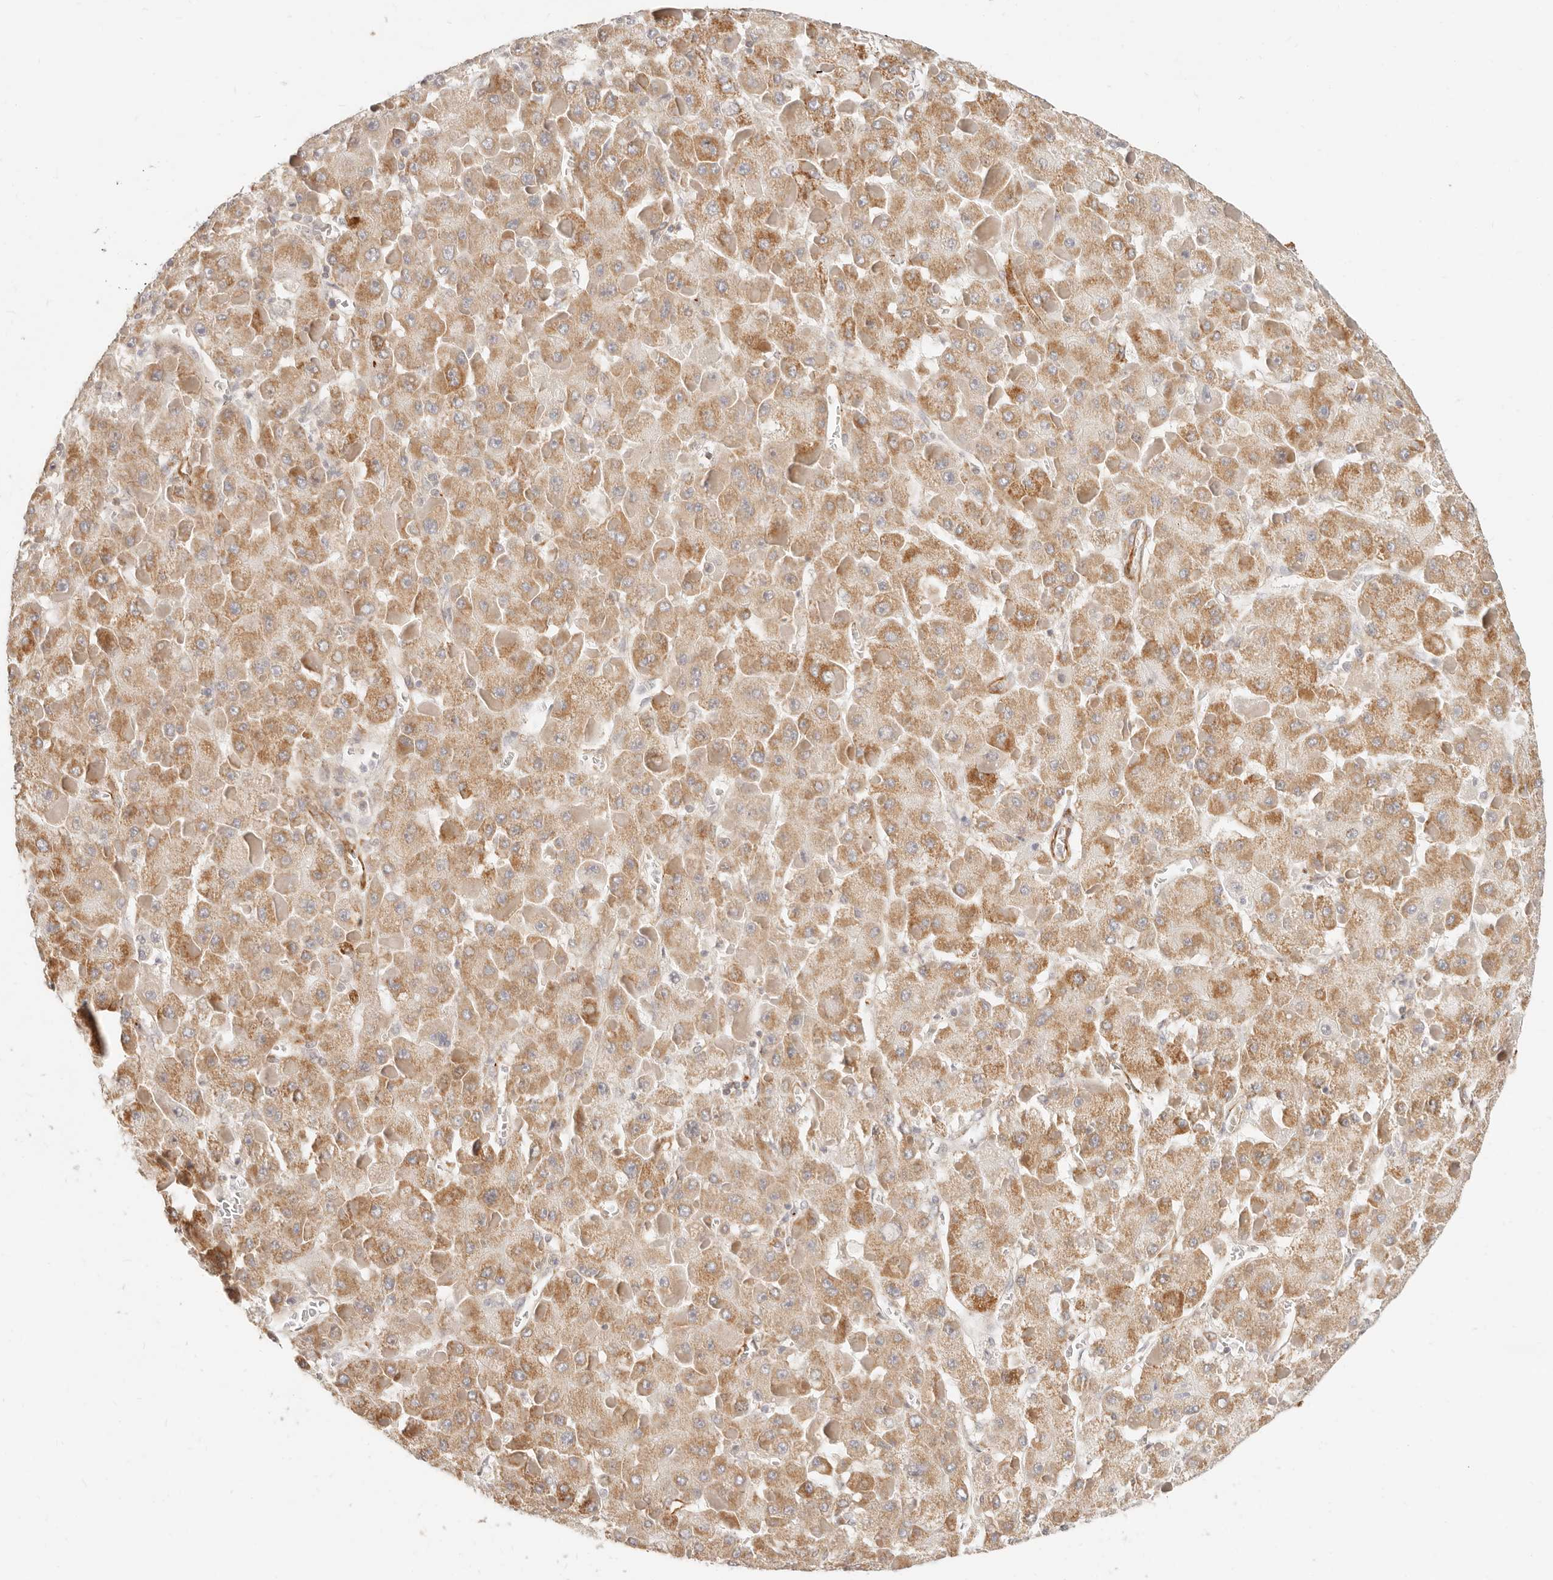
{"staining": {"intensity": "moderate", "quantity": ">75%", "location": "cytoplasmic/membranous"}, "tissue": "liver cancer", "cell_type": "Tumor cells", "image_type": "cancer", "snomed": [{"axis": "morphology", "description": "Carcinoma, Hepatocellular, NOS"}, {"axis": "topography", "description": "Liver"}], "caption": "Protein analysis of liver hepatocellular carcinoma tissue demonstrates moderate cytoplasmic/membranous staining in about >75% of tumor cells.", "gene": "SASS6", "patient": {"sex": "female", "age": 73}}